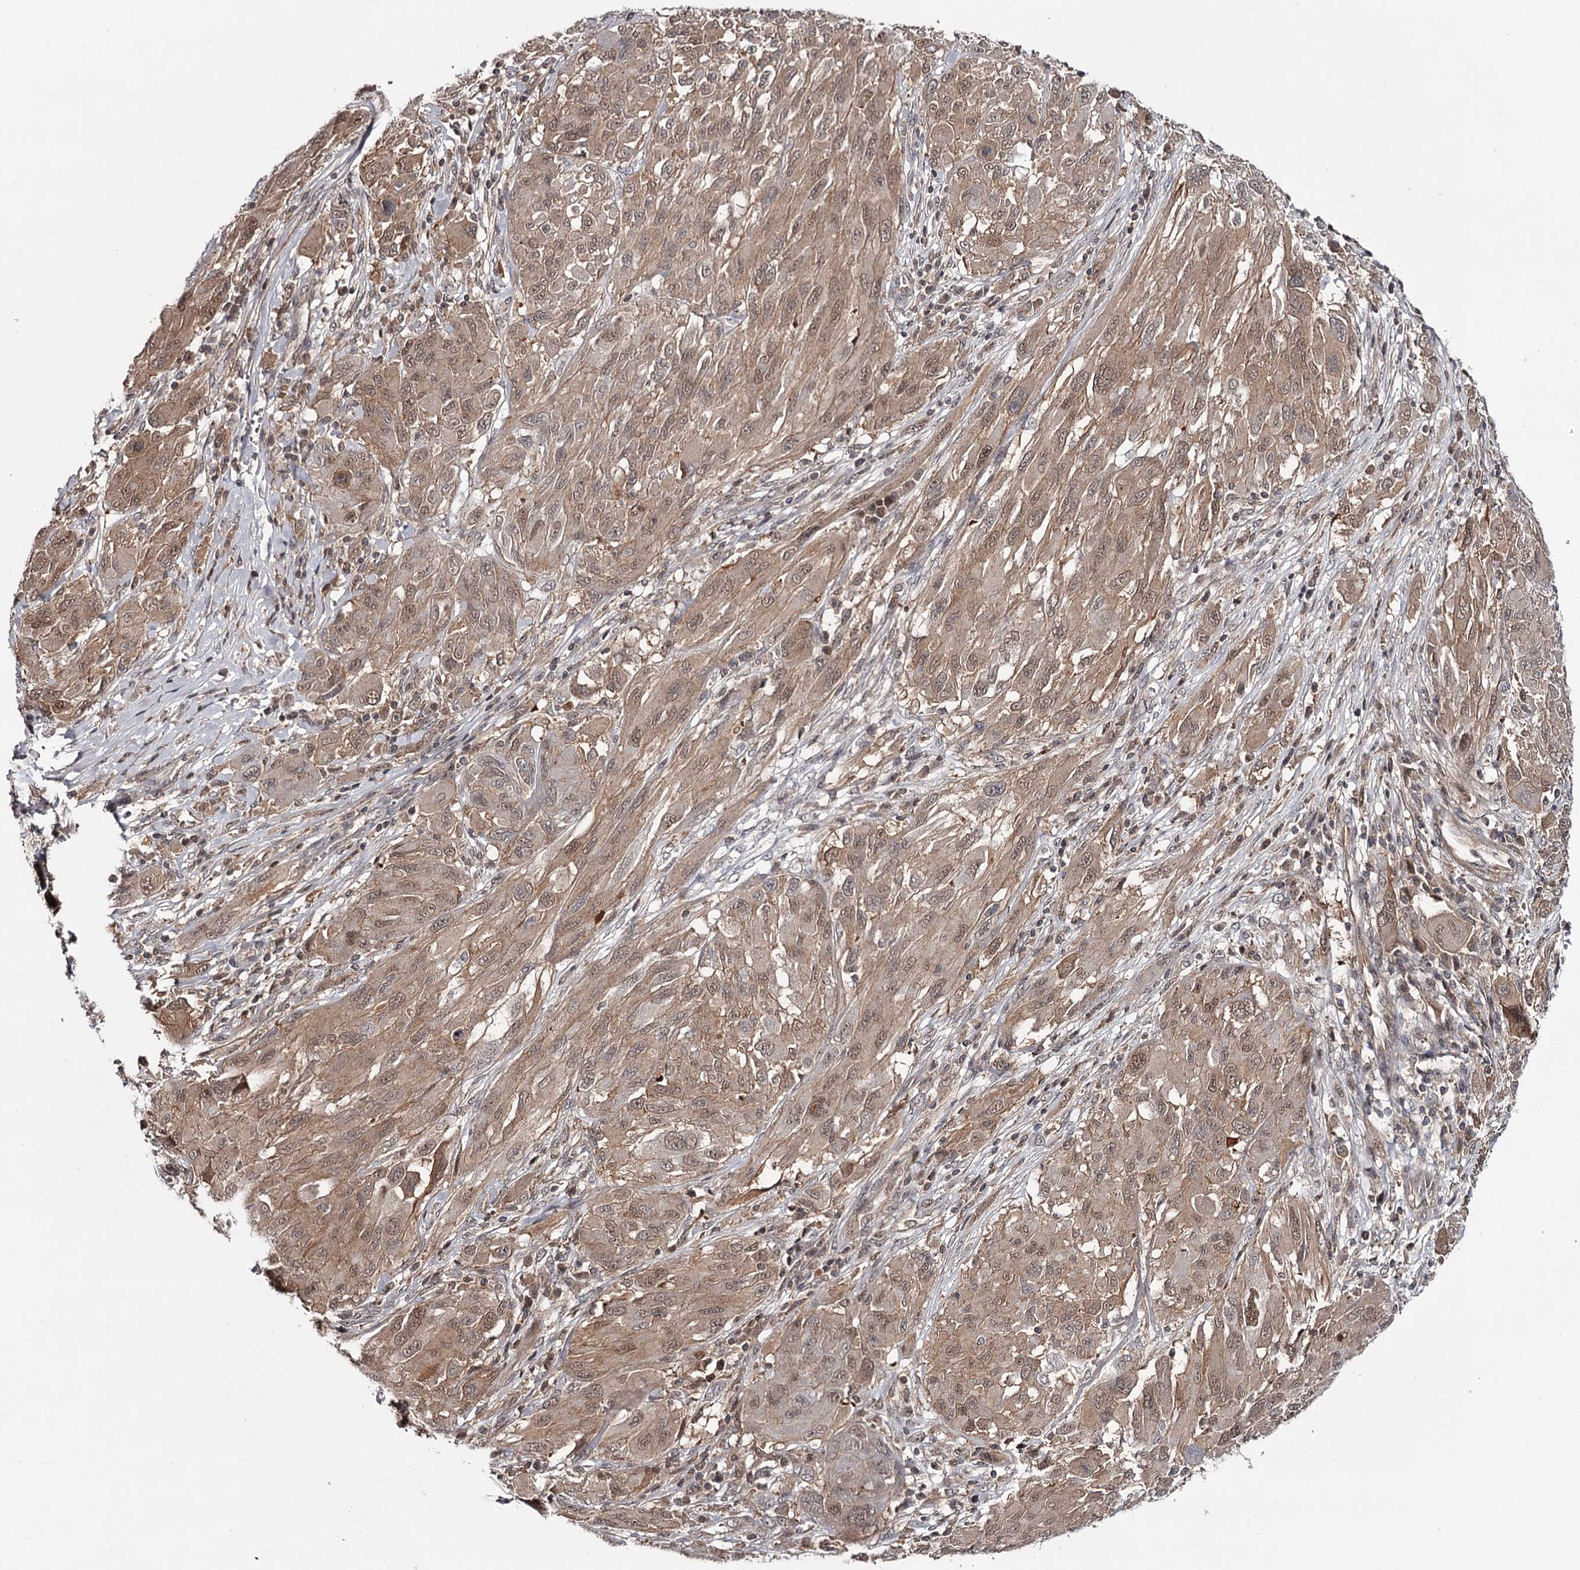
{"staining": {"intensity": "moderate", "quantity": ">75%", "location": "cytoplasmic/membranous"}, "tissue": "melanoma", "cell_type": "Tumor cells", "image_type": "cancer", "snomed": [{"axis": "morphology", "description": "Malignant melanoma, NOS"}, {"axis": "topography", "description": "Skin"}], "caption": "Immunohistochemistry of malignant melanoma demonstrates medium levels of moderate cytoplasmic/membranous positivity in about >75% of tumor cells.", "gene": "GTSF1", "patient": {"sex": "female", "age": 91}}